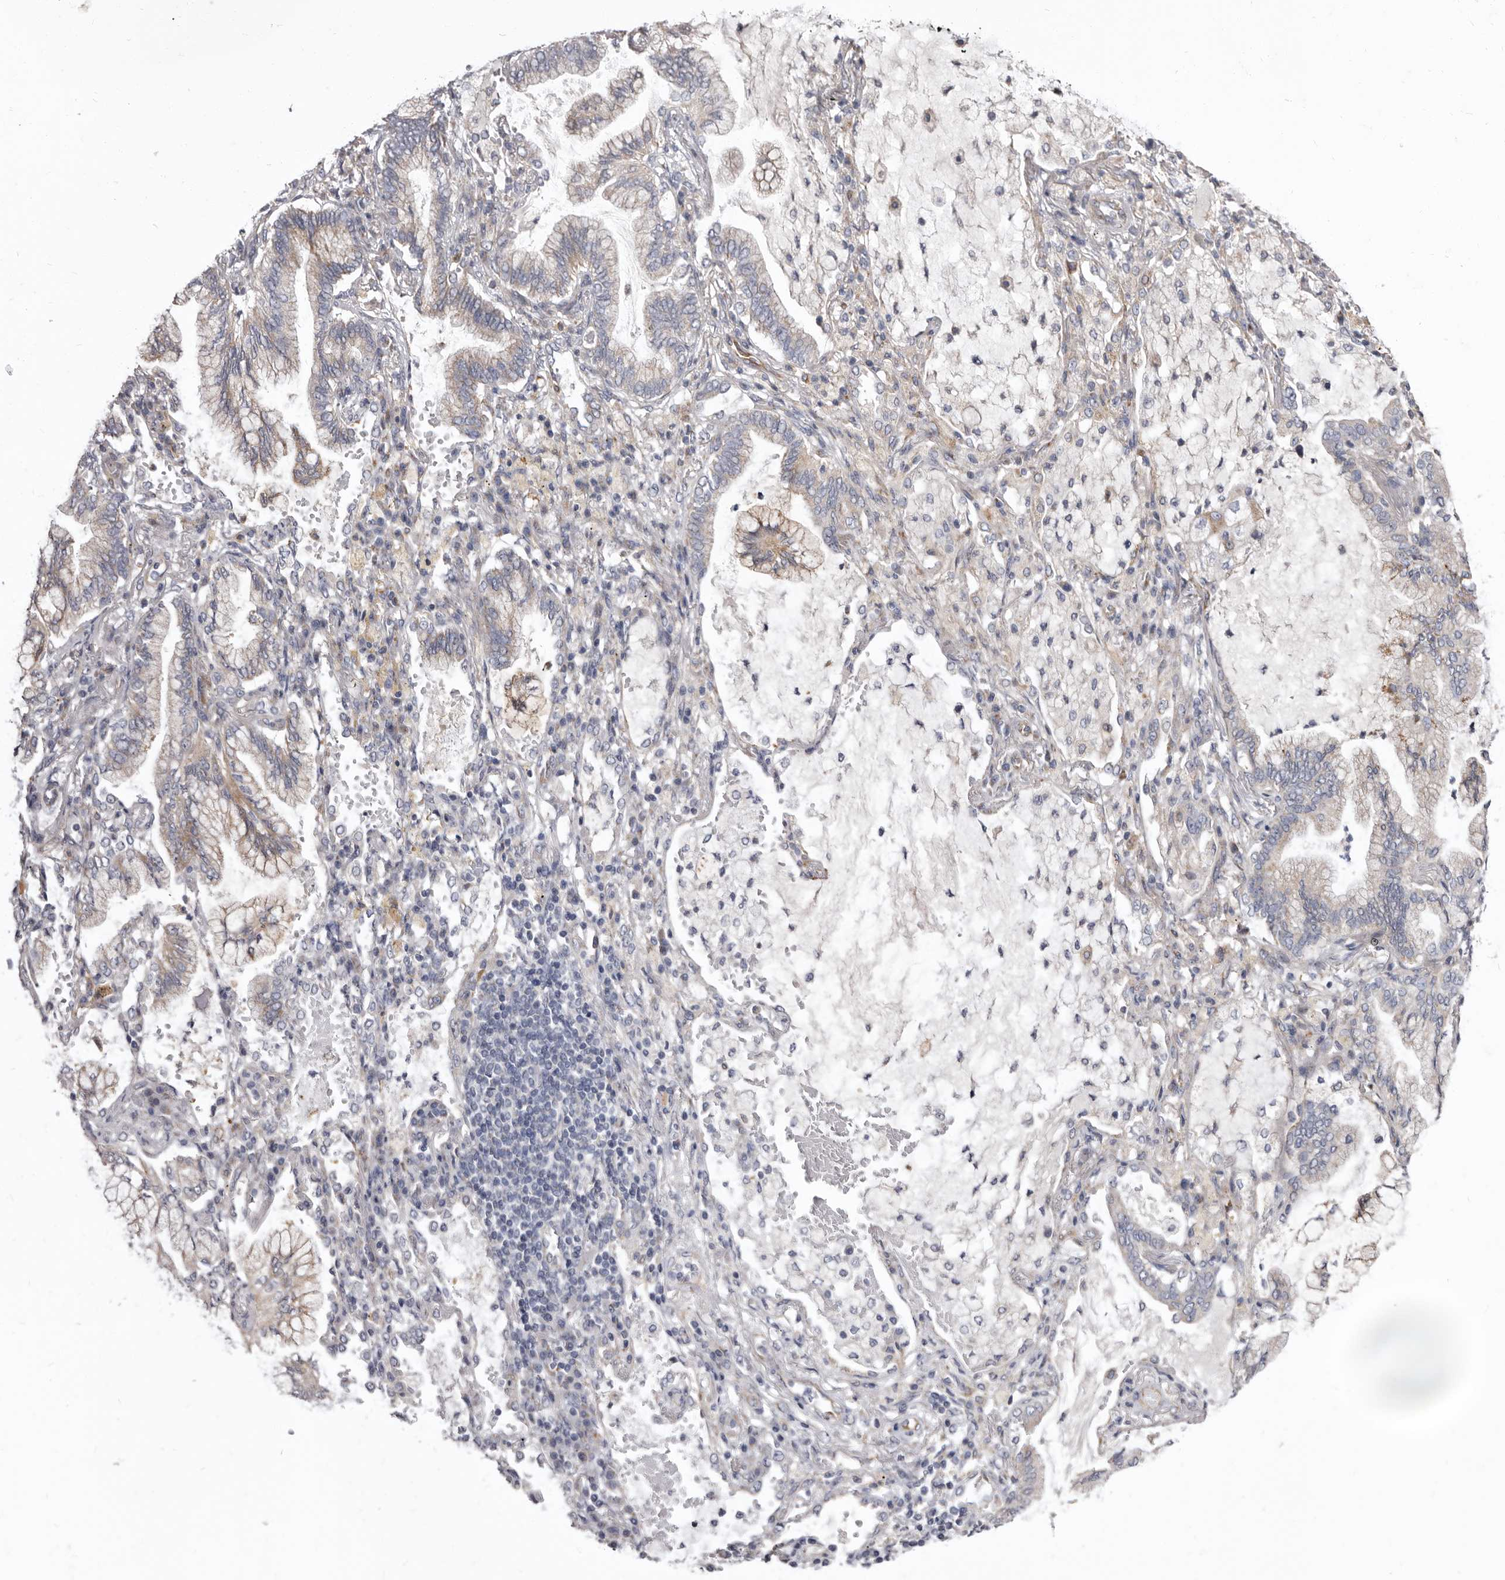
{"staining": {"intensity": "weak", "quantity": "25%-75%", "location": "cytoplasmic/membranous"}, "tissue": "lung cancer", "cell_type": "Tumor cells", "image_type": "cancer", "snomed": [{"axis": "morphology", "description": "Adenocarcinoma, NOS"}, {"axis": "topography", "description": "Lung"}], "caption": "Human lung cancer stained with a brown dye reveals weak cytoplasmic/membranous positive staining in approximately 25%-75% of tumor cells.", "gene": "FMO2", "patient": {"sex": "female", "age": 70}}